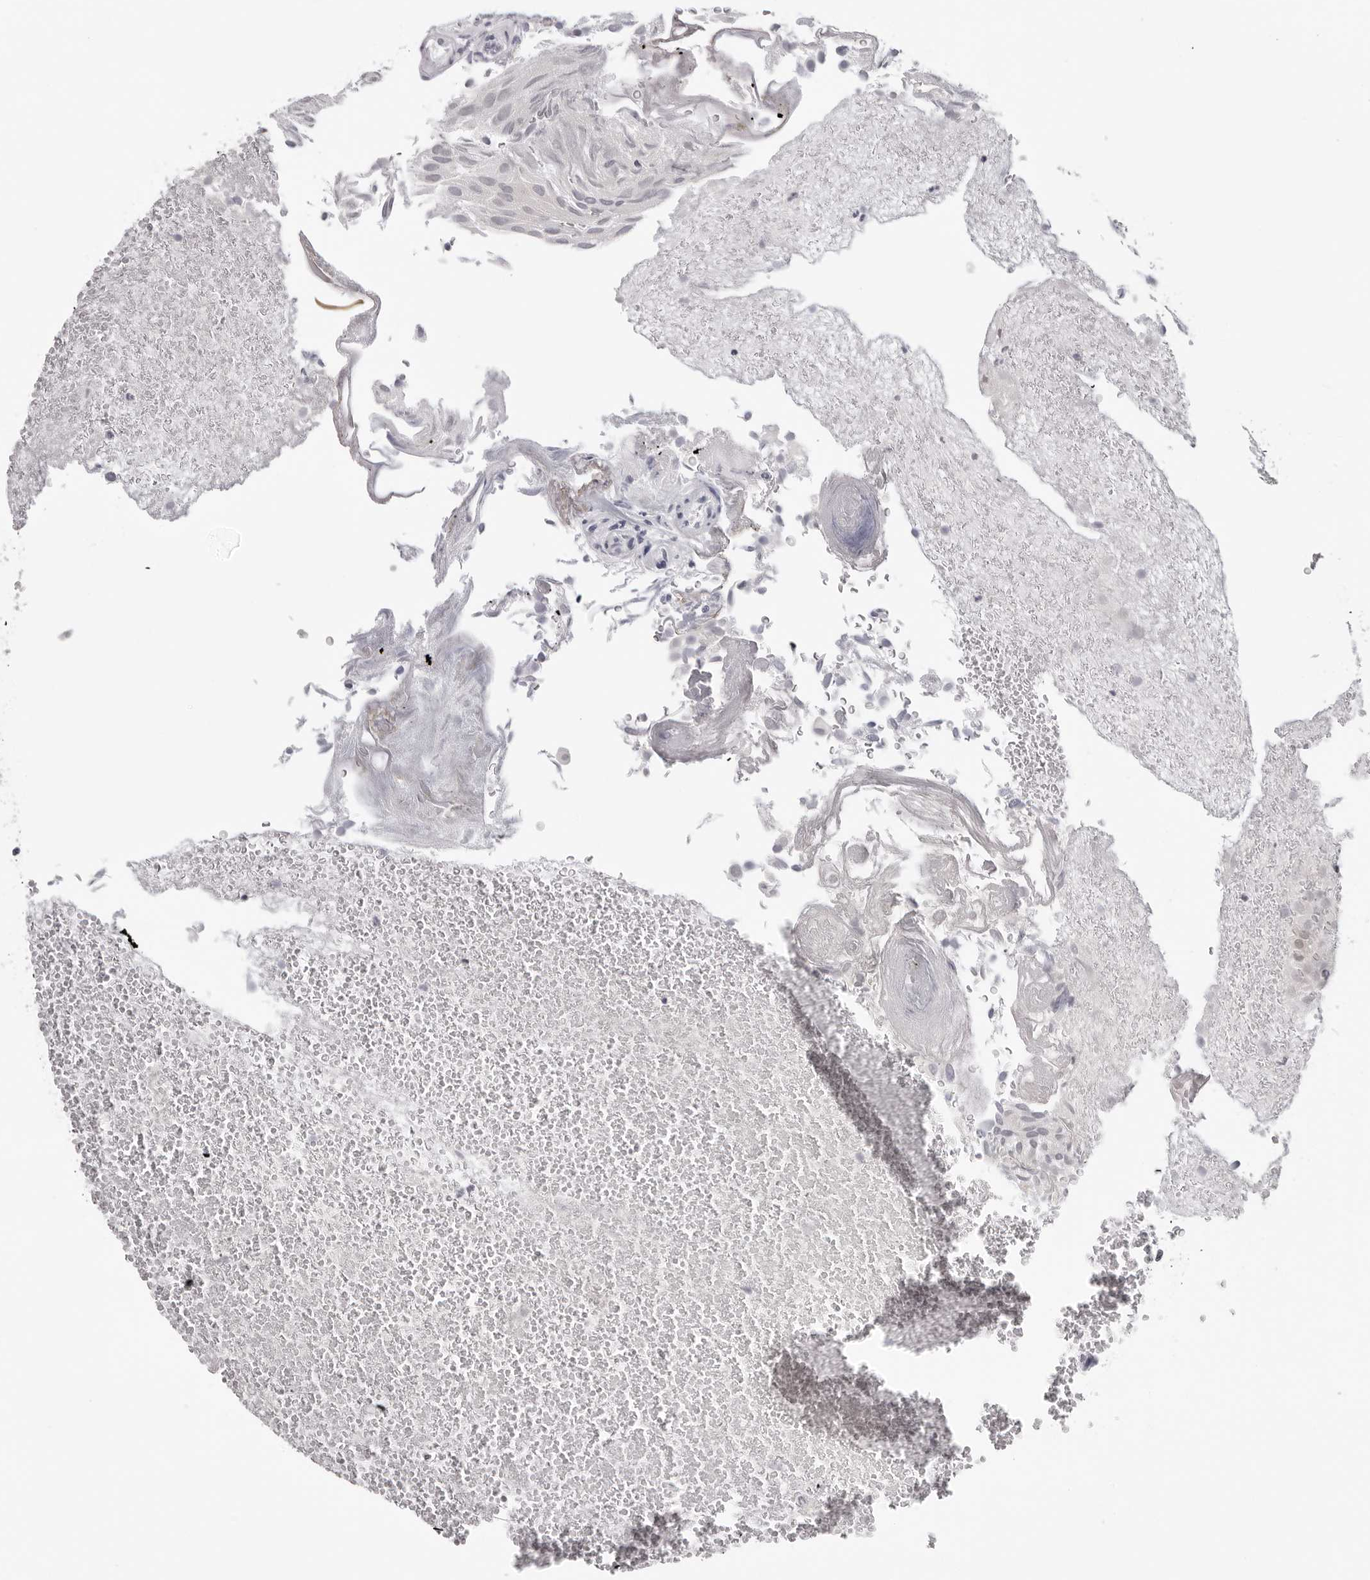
{"staining": {"intensity": "negative", "quantity": "none", "location": "none"}, "tissue": "urothelial cancer", "cell_type": "Tumor cells", "image_type": "cancer", "snomed": [{"axis": "morphology", "description": "Urothelial carcinoma, Low grade"}, {"axis": "topography", "description": "Urinary bladder"}], "caption": "There is no significant expression in tumor cells of low-grade urothelial carcinoma.", "gene": "PRUNE1", "patient": {"sex": "male", "age": 78}}